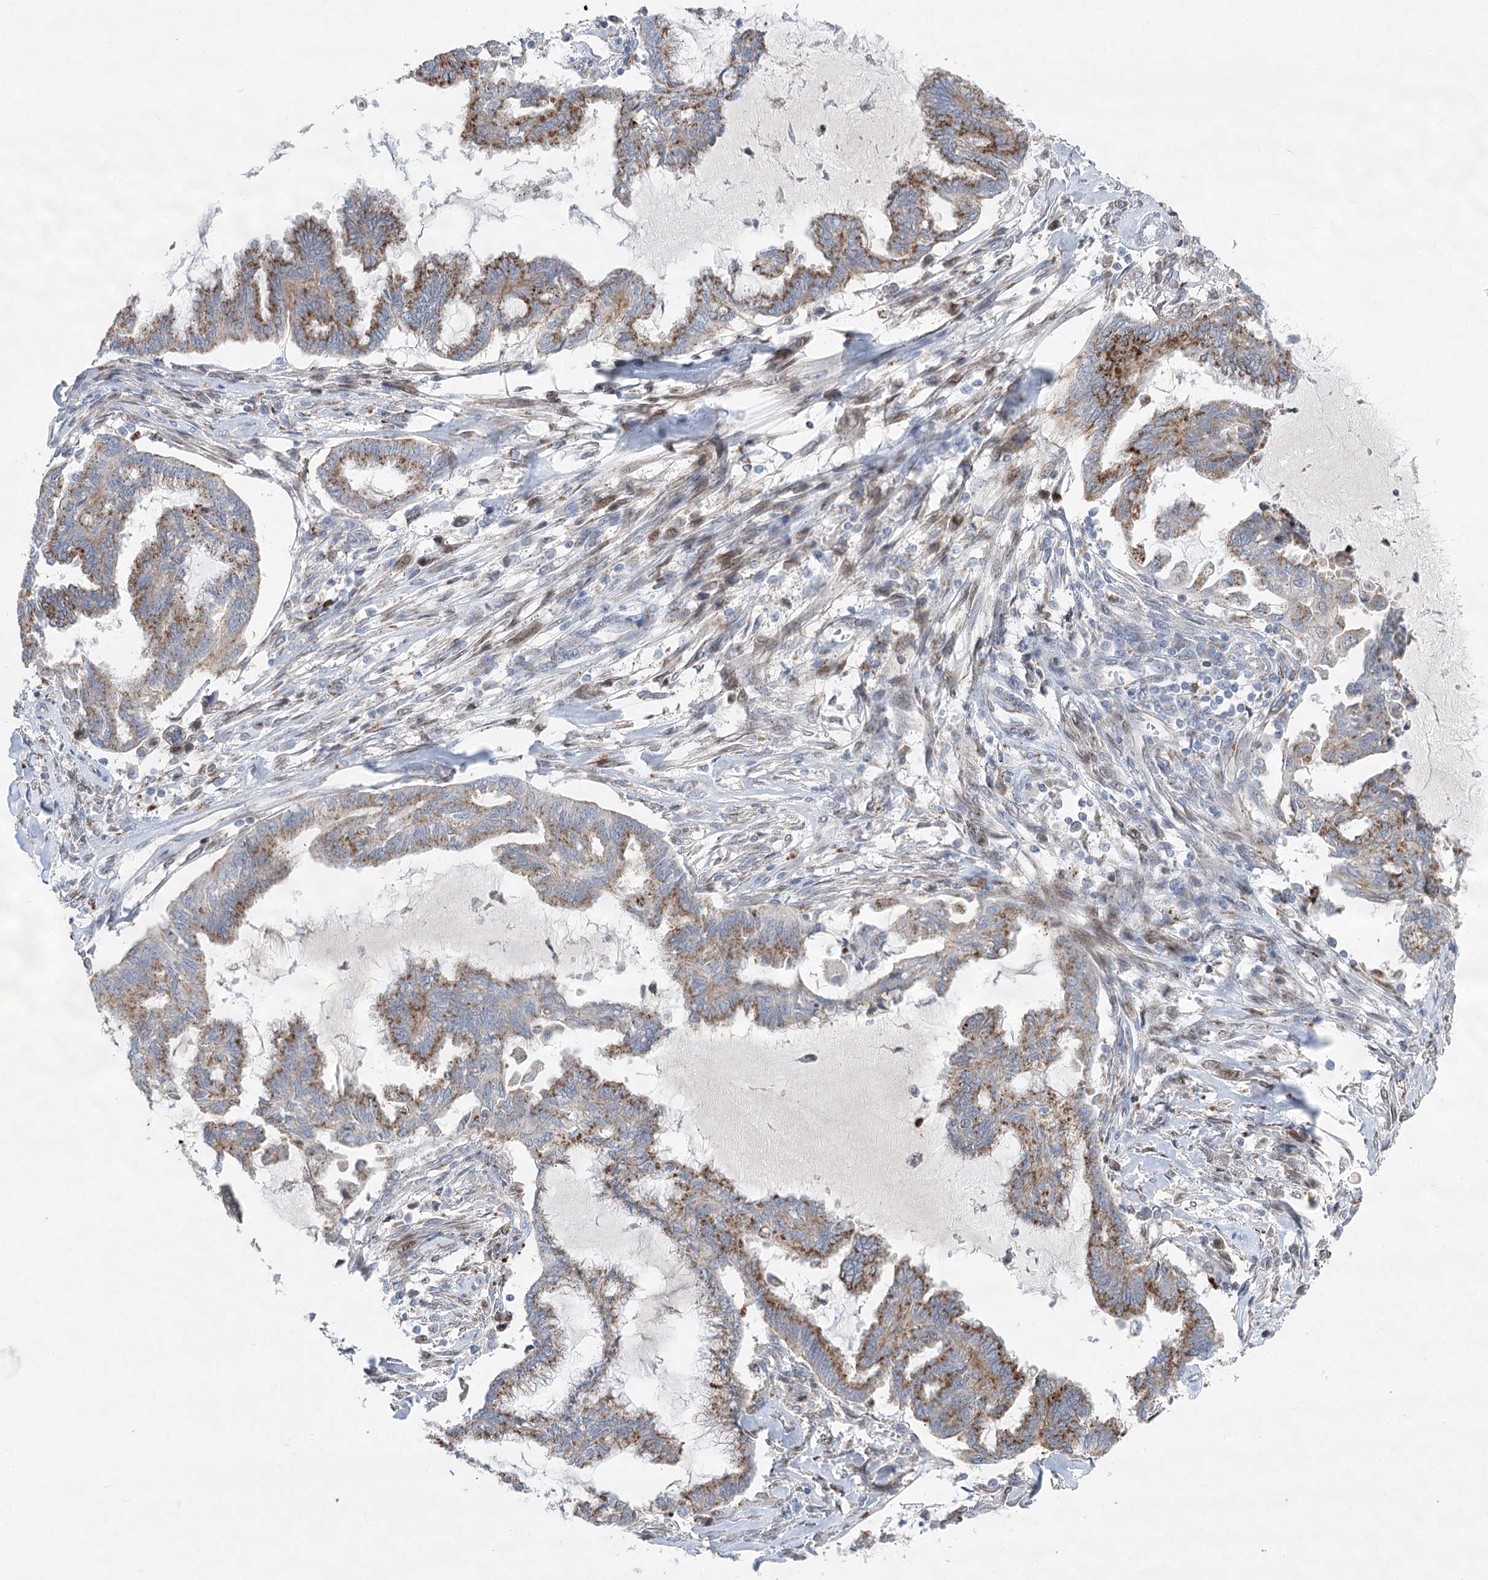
{"staining": {"intensity": "moderate", "quantity": ">75%", "location": "cytoplasmic/membranous"}, "tissue": "endometrial cancer", "cell_type": "Tumor cells", "image_type": "cancer", "snomed": [{"axis": "morphology", "description": "Adenocarcinoma, NOS"}, {"axis": "topography", "description": "Endometrium"}], "caption": "A micrograph showing moderate cytoplasmic/membranous expression in approximately >75% of tumor cells in endometrial cancer (adenocarcinoma), as visualized by brown immunohistochemical staining.", "gene": "NME7", "patient": {"sex": "female", "age": 86}}